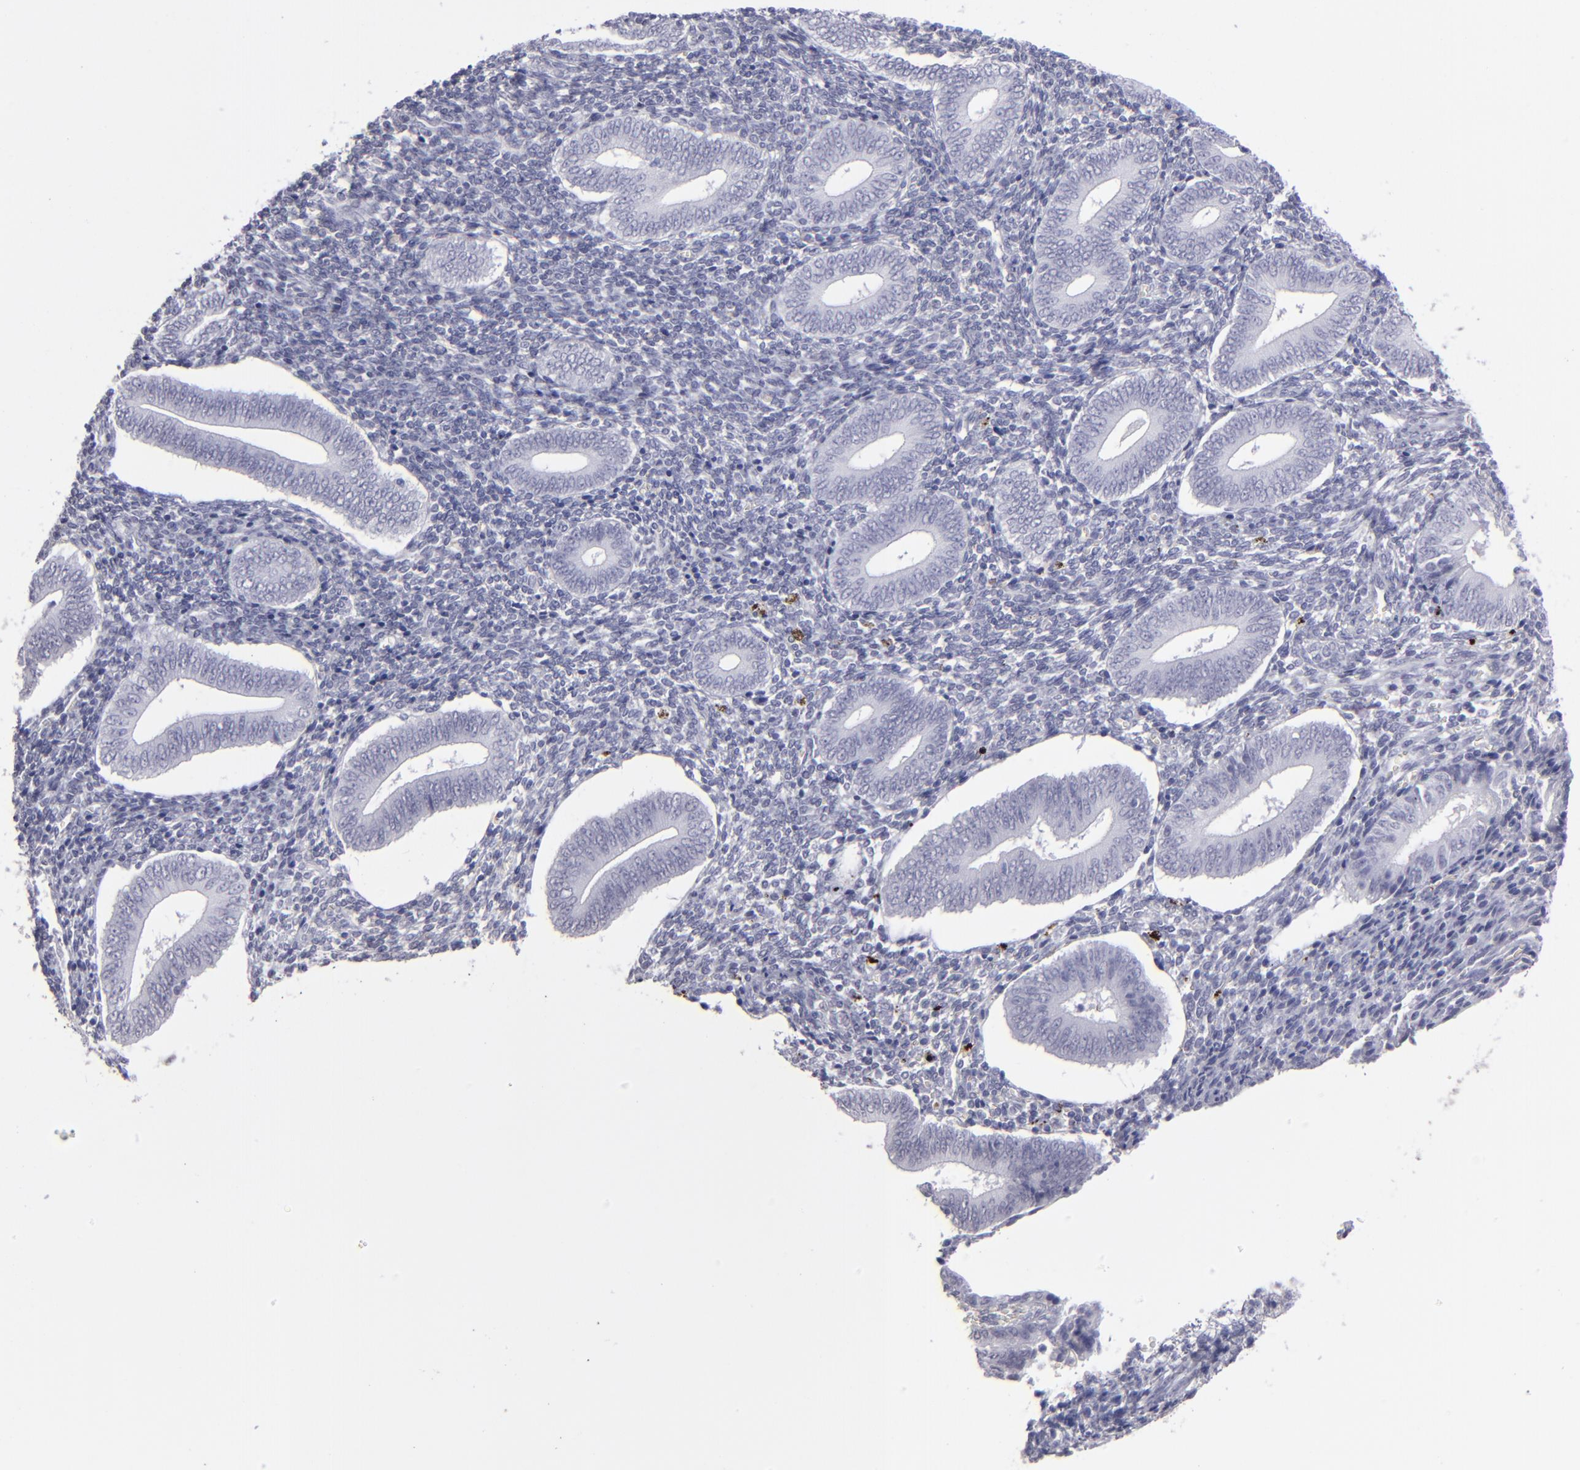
{"staining": {"intensity": "negative", "quantity": "none", "location": "none"}, "tissue": "endometrium", "cell_type": "Cells in endometrial stroma", "image_type": "normal", "snomed": [{"axis": "morphology", "description": "Normal tissue, NOS"}, {"axis": "topography", "description": "Uterus"}, {"axis": "topography", "description": "Endometrium"}], "caption": "Image shows no protein staining in cells in endometrial stroma of normal endometrium. The staining was performed using DAB to visualize the protein expression in brown, while the nuclei were stained in blue with hematoxylin (Magnification: 20x).", "gene": "ALDOB", "patient": {"sex": "female", "age": 33}}